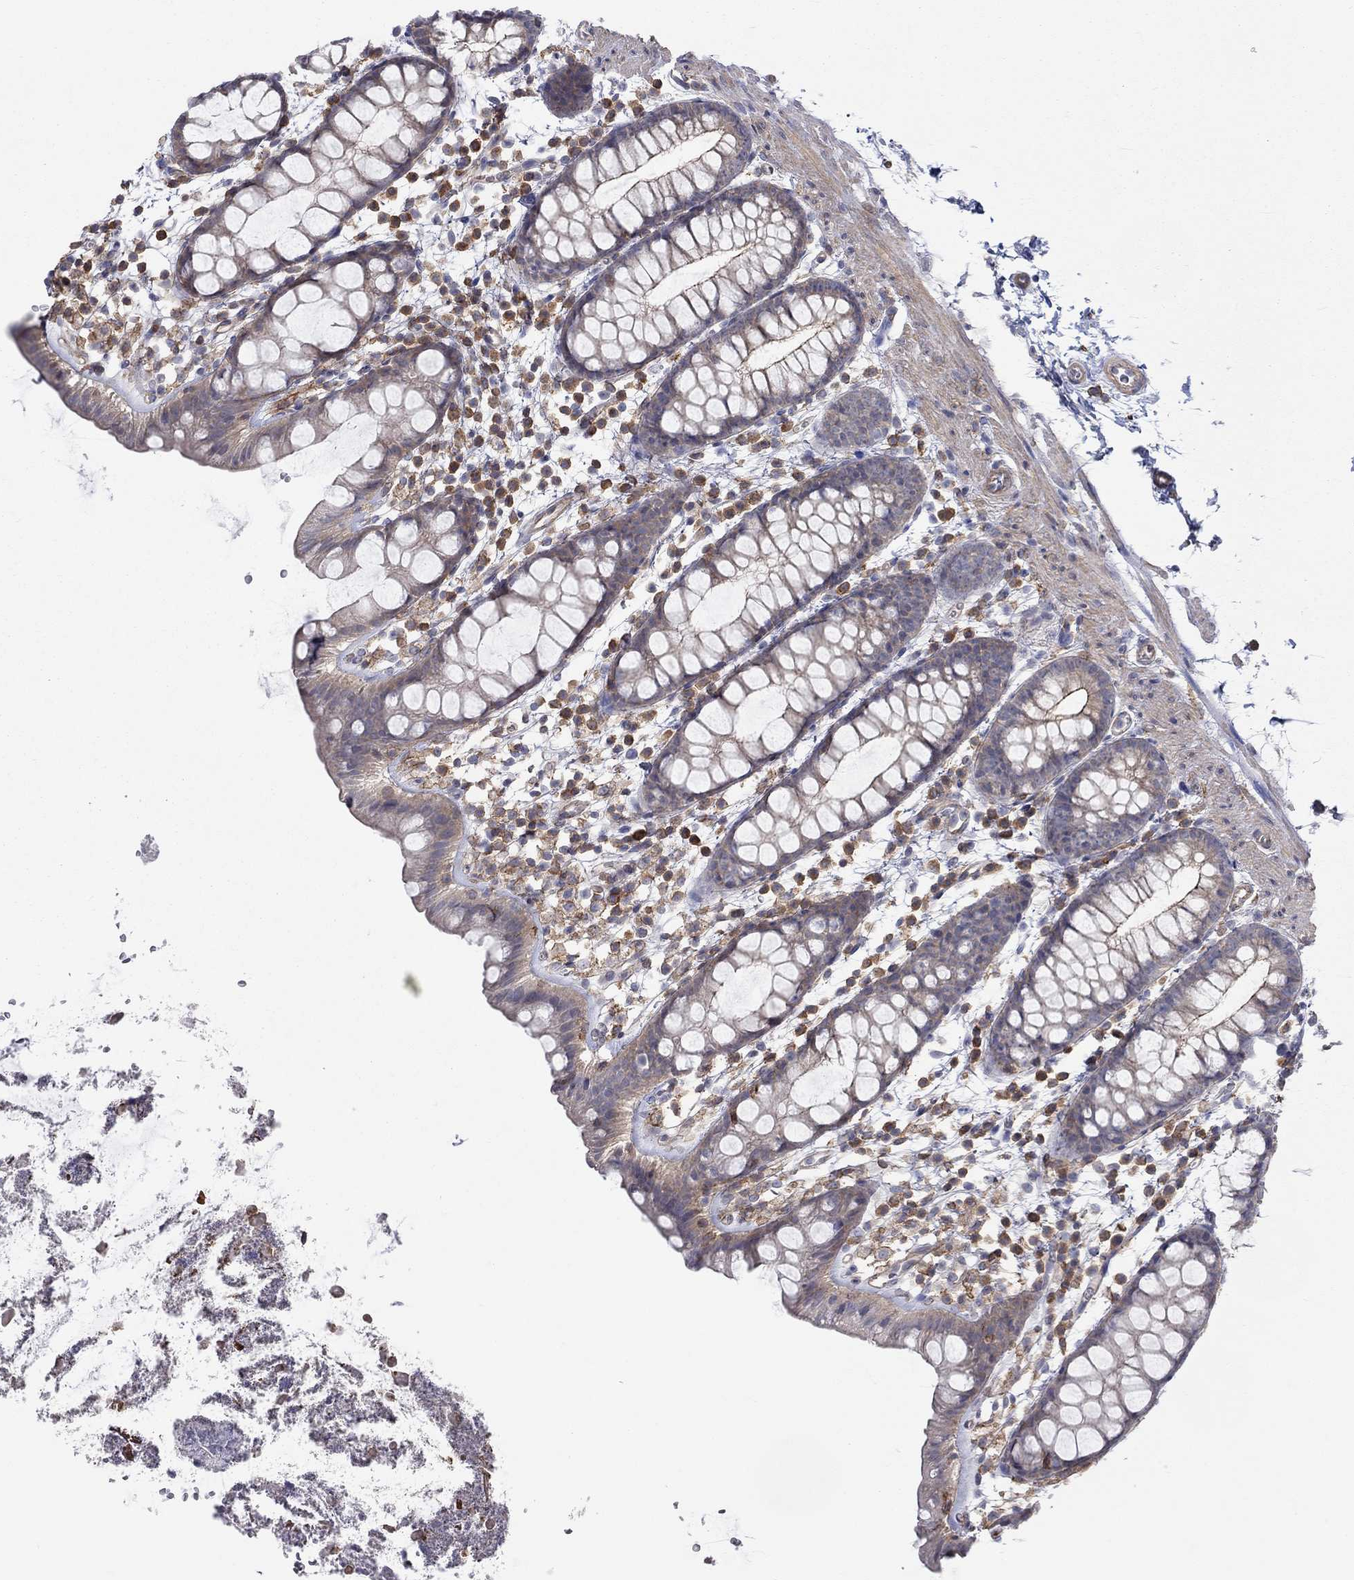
{"staining": {"intensity": "weak", "quantity": "<25%", "location": "cytoplasmic/membranous"}, "tissue": "rectum", "cell_type": "Glandular cells", "image_type": "normal", "snomed": [{"axis": "morphology", "description": "Normal tissue, NOS"}, {"axis": "topography", "description": "Rectum"}], "caption": "An image of rectum stained for a protein shows no brown staining in glandular cells. Brightfield microscopy of IHC stained with DAB (3,3'-diaminobenzidine) (brown) and hematoxylin (blue), captured at high magnification.", "gene": "PCDHGA10", "patient": {"sex": "male", "age": 57}}